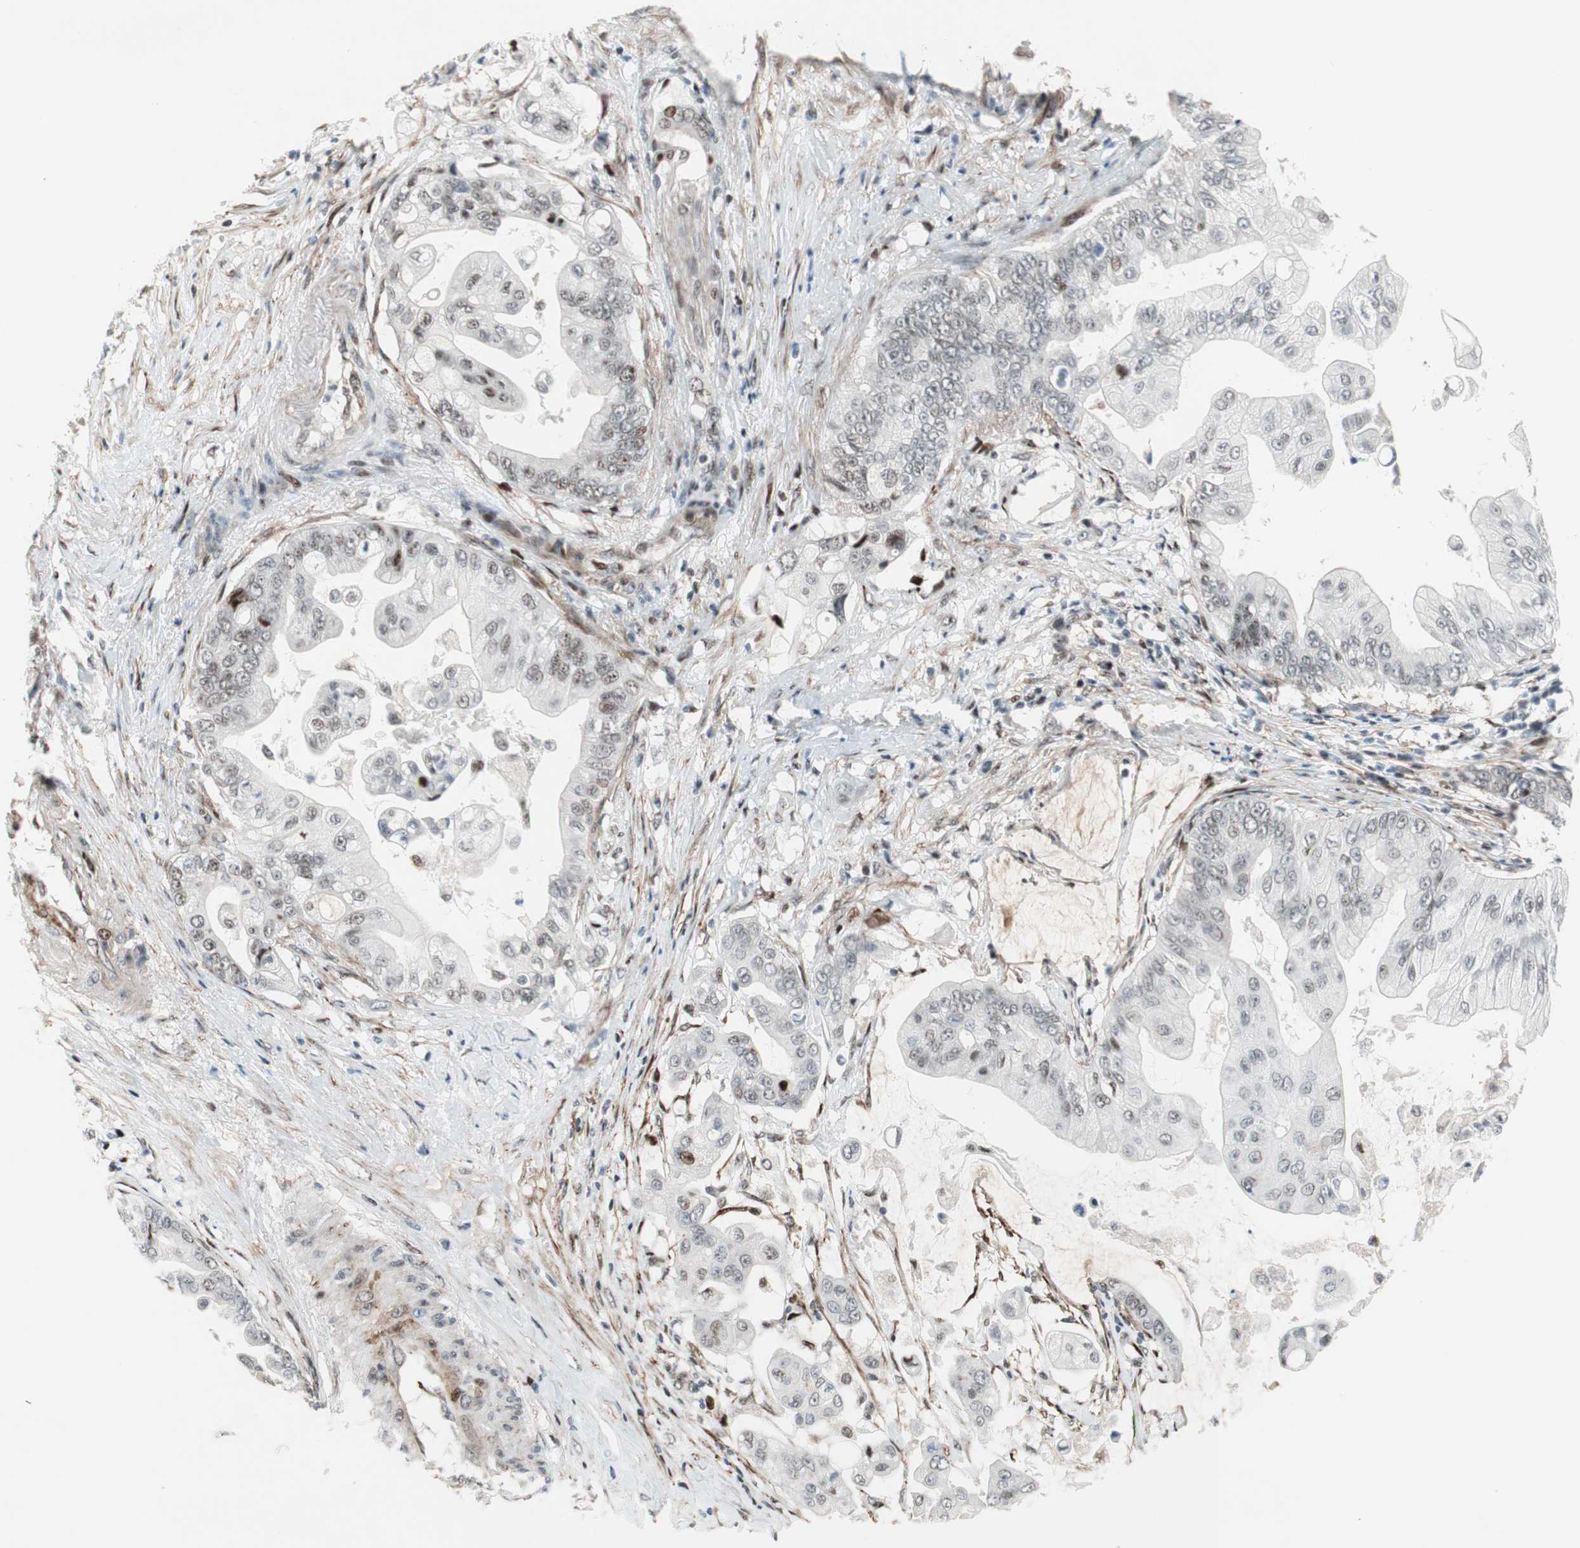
{"staining": {"intensity": "moderate", "quantity": "<25%", "location": "nuclear"}, "tissue": "pancreatic cancer", "cell_type": "Tumor cells", "image_type": "cancer", "snomed": [{"axis": "morphology", "description": "Adenocarcinoma, NOS"}, {"axis": "topography", "description": "Pancreas"}], "caption": "Immunohistochemistry photomicrograph of neoplastic tissue: human pancreatic adenocarcinoma stained using IHC displays low levels of moderate protein expression localized specifically in the nuclear of tumor cells, appearing as a nuclear brown color.", "gene": "FBXO44", "patient": {"sex": "female", "age": 75}}